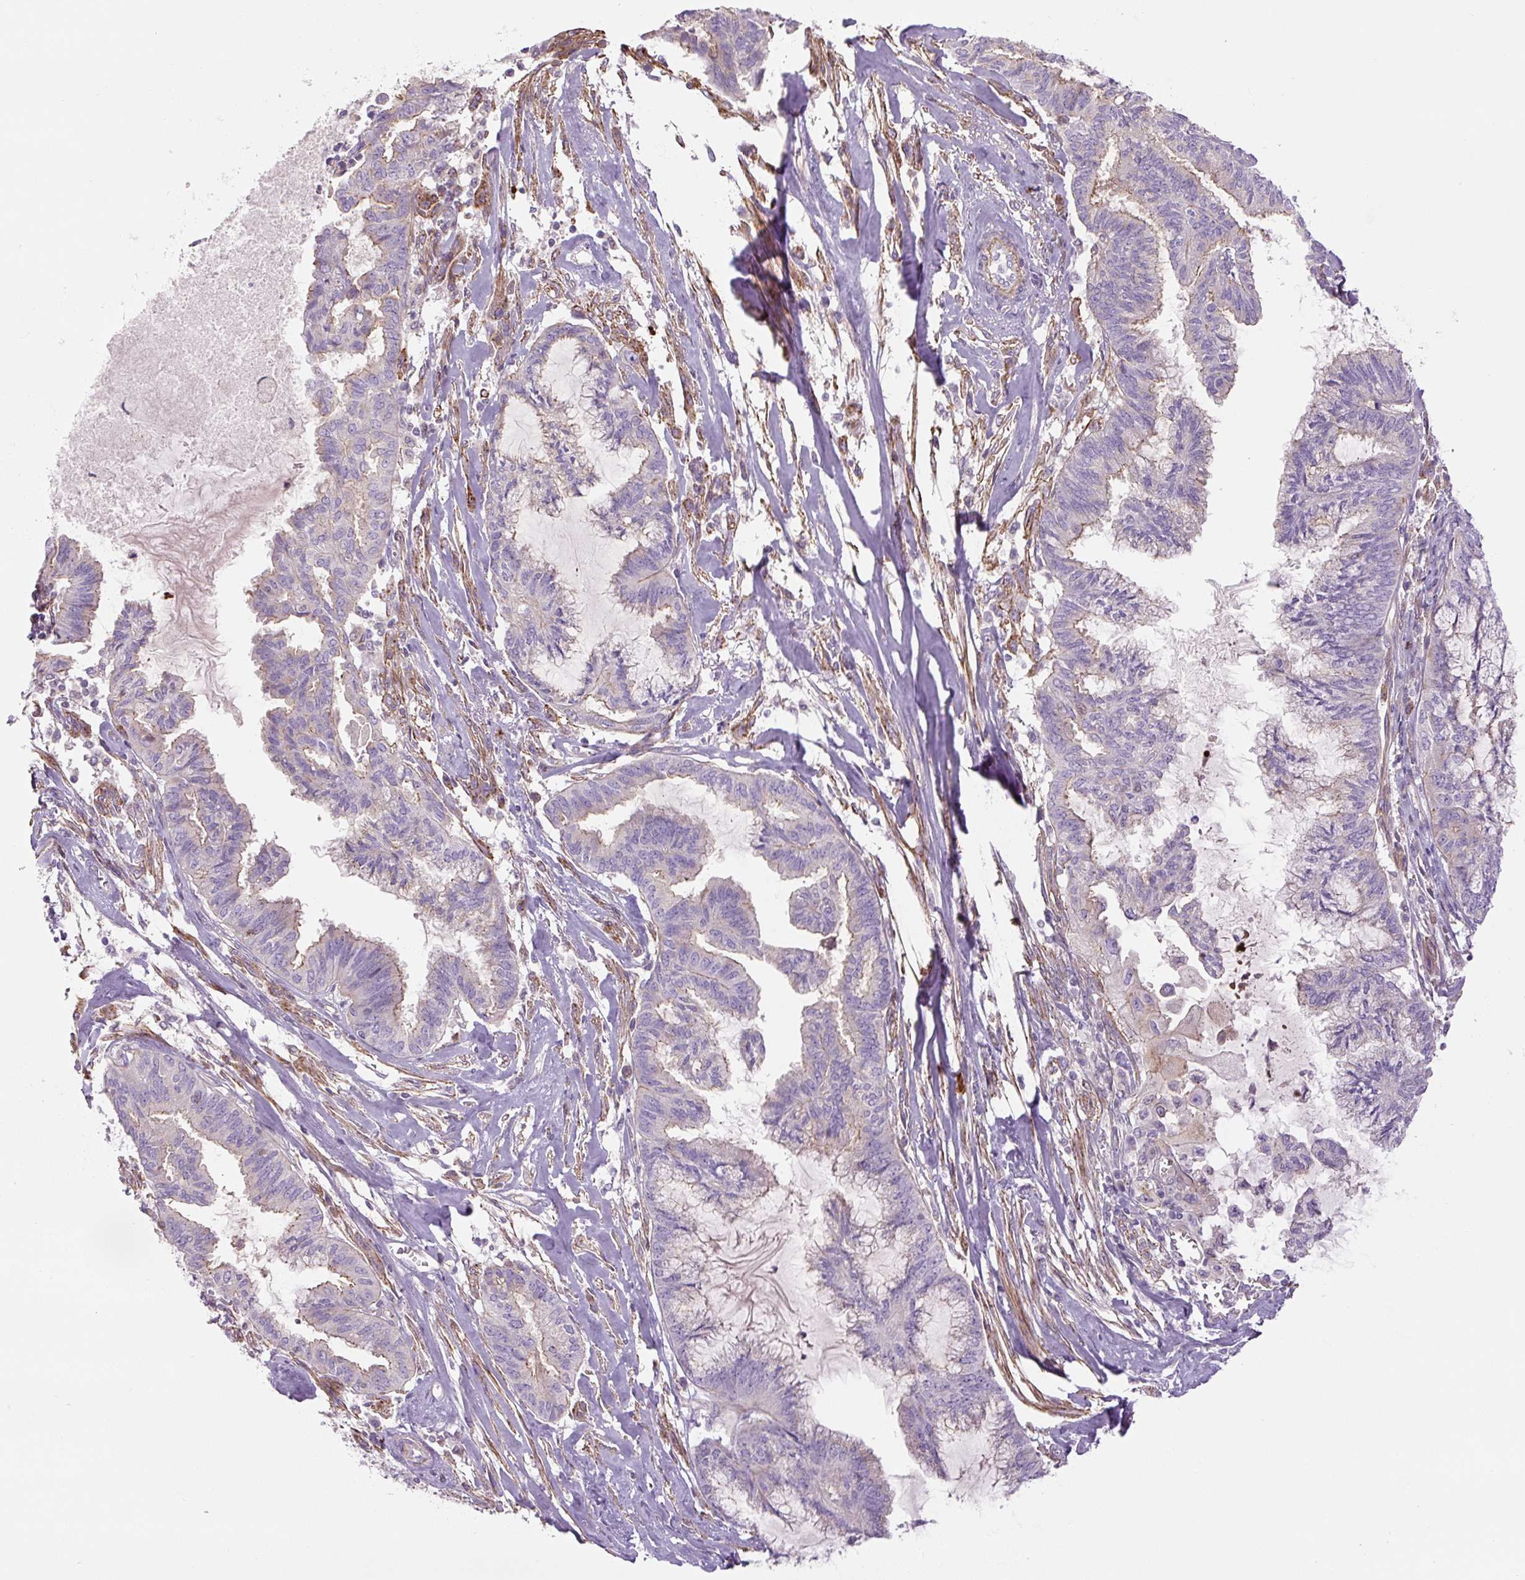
{"staining": {"intensity": "negative", "quantity": "none", "location": "none"}, "tissue": "endometrial cancer", "cell_type": "Tumor cells", "image_type": "cancer", "snomed": [{"axis": "morphology", "description": "Adenocarcinoma, NOS"}, {"axis": "topography", "description": "Endometrium"}], "caption": "Tumor cells are negative for brown protein staining in adenocarcinoma (endometrial).", "gene": "CCNI2", "patient": {"sex": "female", "age": 86}}